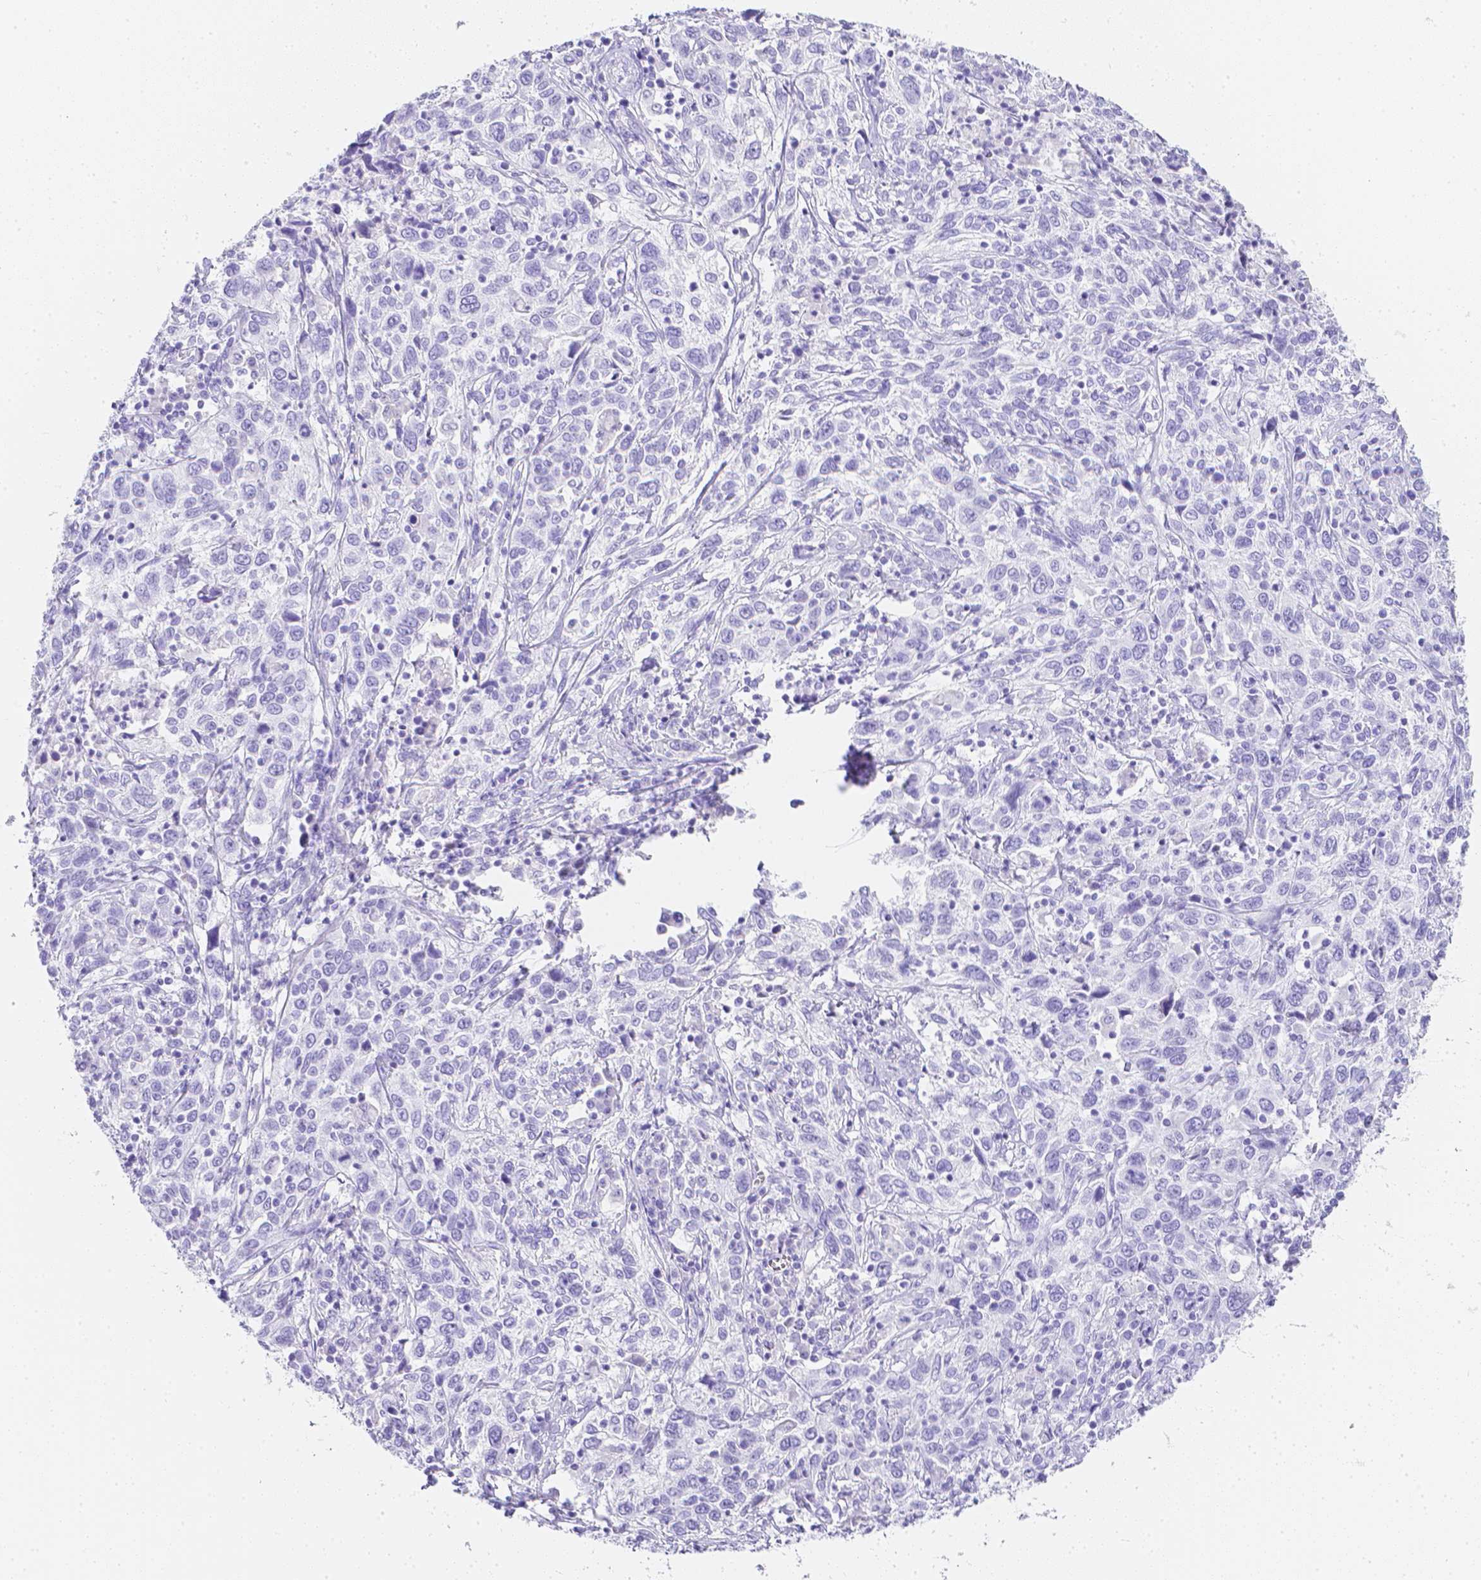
{"staining": {"intensity": "negative", "quantity": "none", "location": "none"}, "tissue": "cervical cancer", "cell_type": "Tumor cells", "image_type": "cancer", "snomed": [{"axis": "morphology", "description": "Squamous cell carcinoma, NOS"}, {"axis": "topography", "description": "Cervix"}], "caption": "IHC histopathology image of cervical cancer (squamous cell carcinoma) stained for a protein (brown), which demonstrates no staining in tumor cells.", "gene": "LGALS4", "patient": {"sex": "female", "age": 46}}